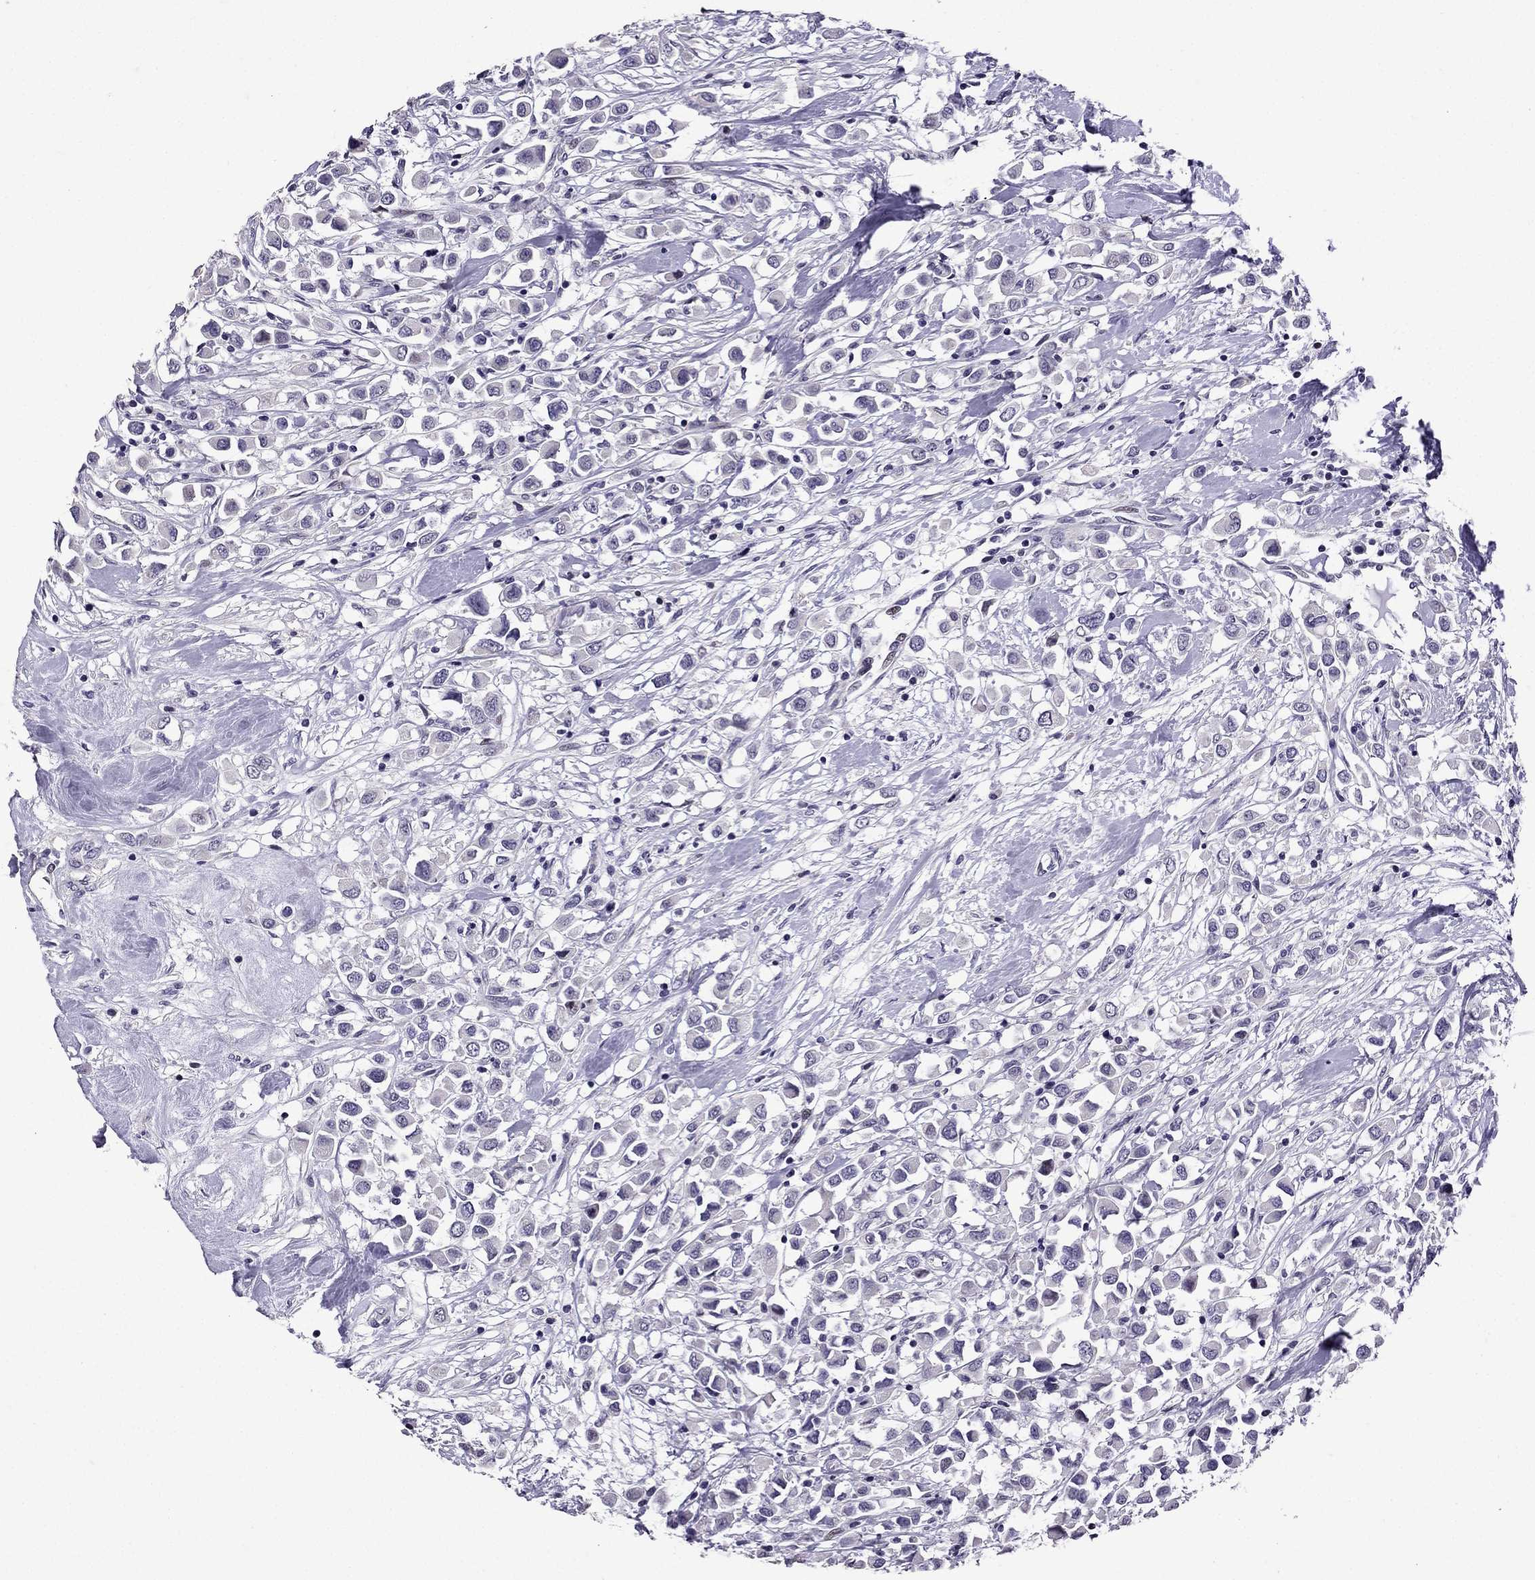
{"staining": {"intensity": "negative", "quantity": "none", "location": "none"}, "tissue": "breast cancer", "cell_type": "Tumor cells", "image_type": "cancer", "snomed": [{"axis": "morphology", "description": "Duct carcinoma"}, {"axis": "topography", "description": "Breast"}], "caption": "Immunohistochemistry (IHC) photomicrograph of neoplastic tissue: human breast cancer (infiltrating ductal carcinoma) stained with DAB shows no significant protein staining in tumor cells.", "gene": "TTN", "patient": {"sex": "female", "age": 61}}